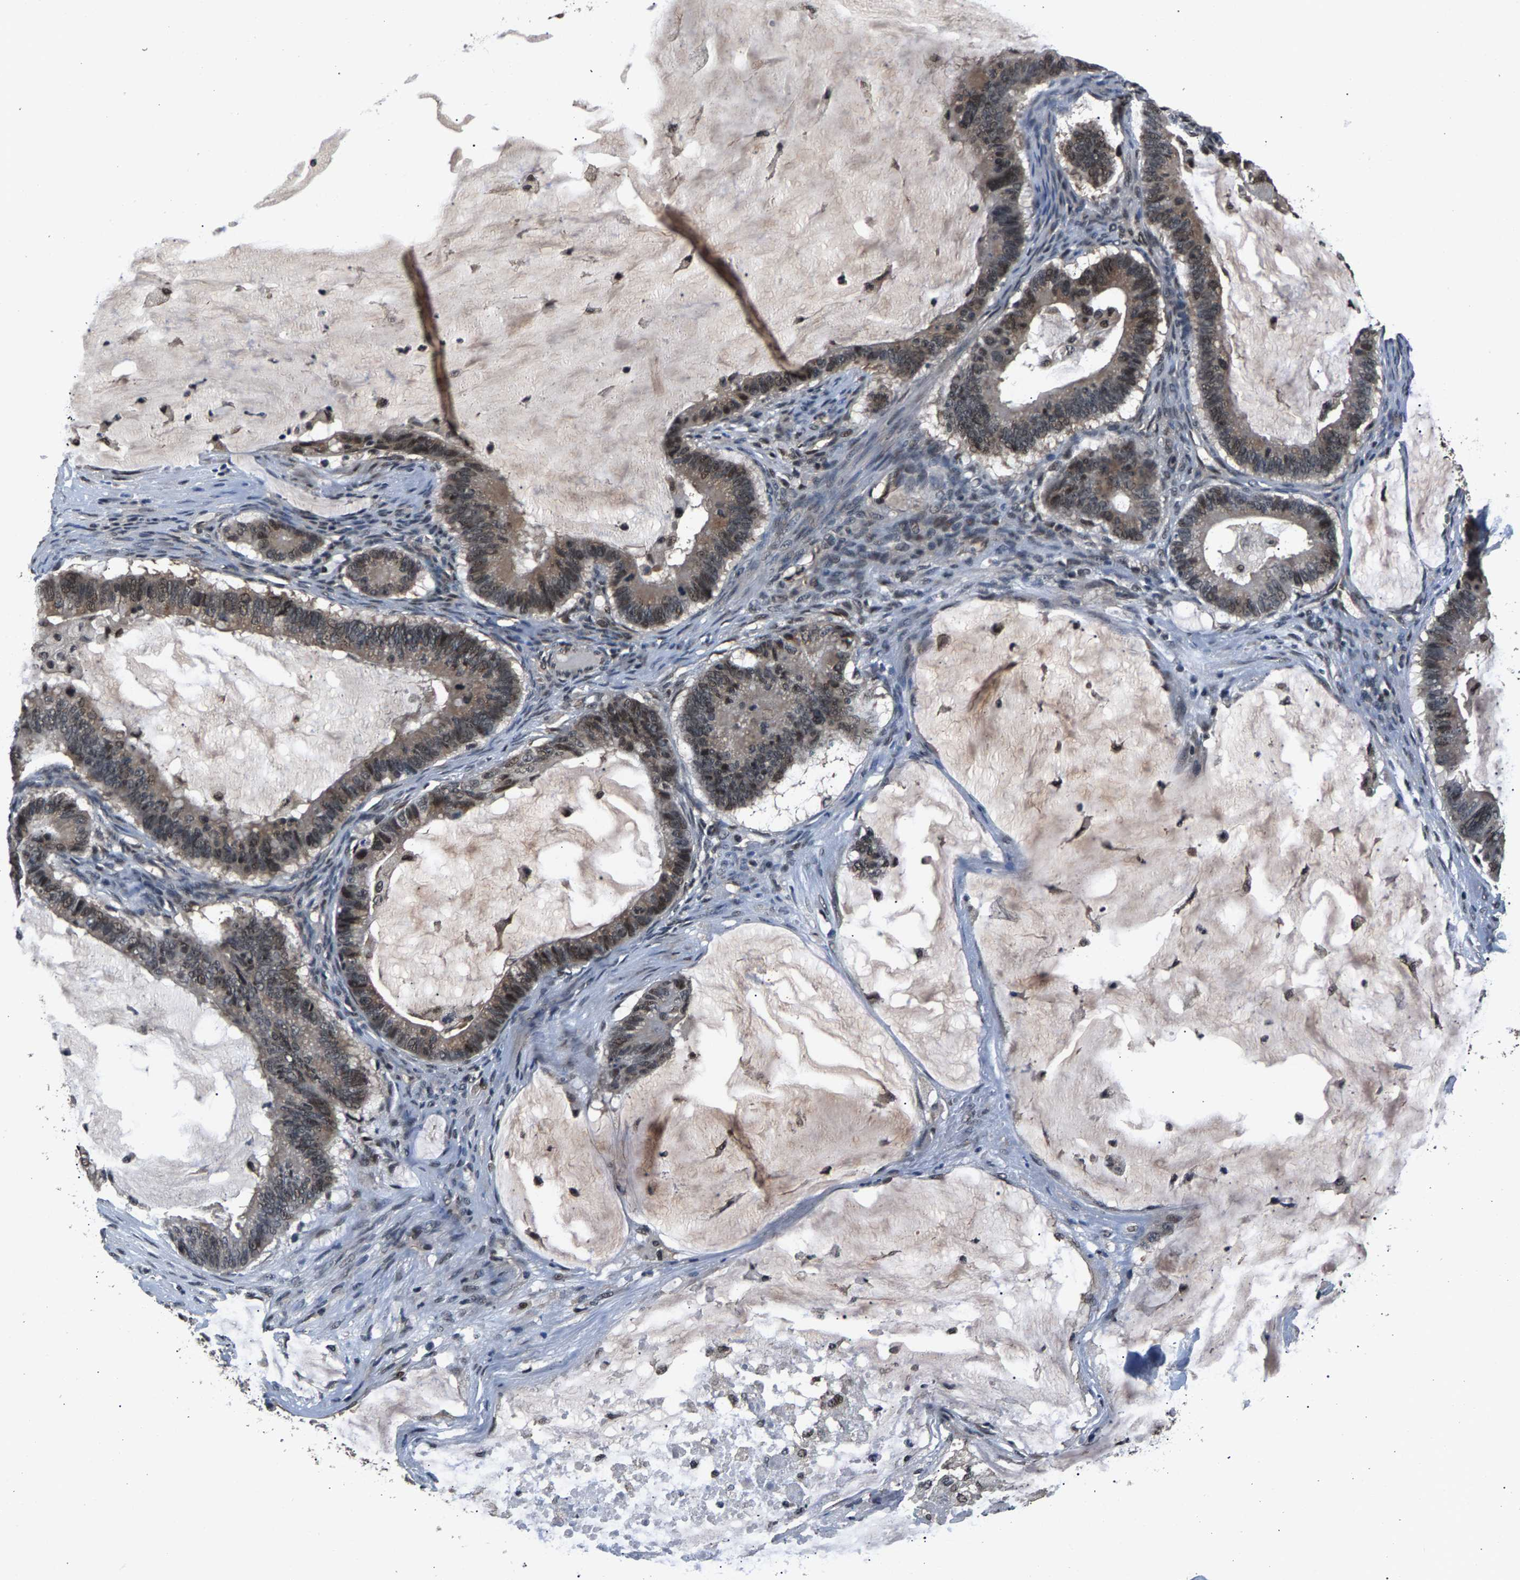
{"staining": {"intensity": "moderate", "quantity": "25%-75%", "location": "cytoplasmic/membranous,nuclear"}, "tissue": "ovarian cancer", "cell_type": "Tumor cells", "image_type": "cancer", "snomed": [{"axis": "morphology", "description": "Cystadenocarcinoma, mucinous, NOS"}, {"axis": "topography", "description": "Ovary"}], "caption": "This is a histology image of immunohistochemistry staining of ovarian cancer (mucinous cystadenocarcinoma), which shows moderate staining in the cytoplasmic/membranous and nuclear of tumor cells.", "gene": "RBM33", "patient": {"sex": "female", "age": 61}}